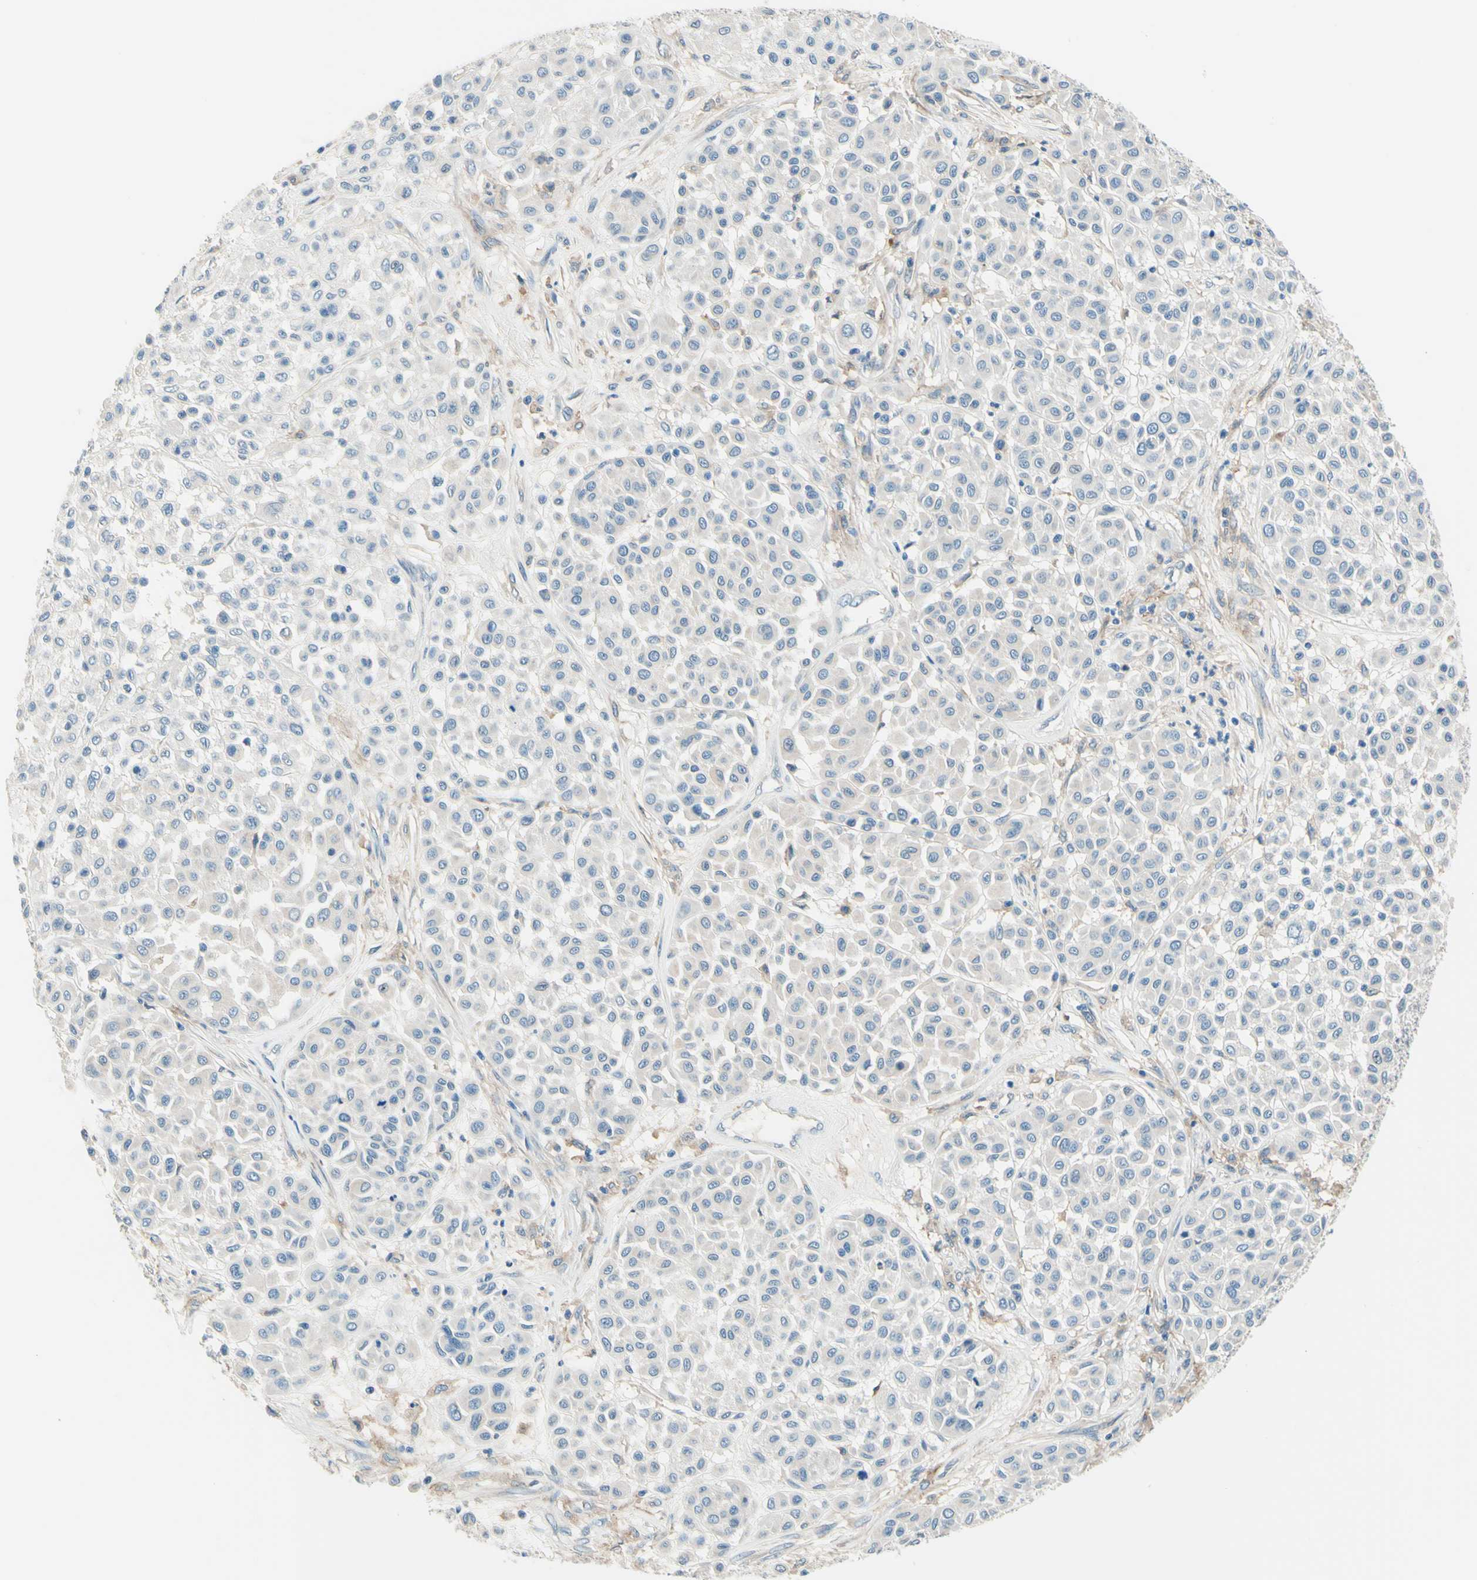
{"staining": {"intensity": "negative", "quantity": "none", "location": "none"}, "tissue": "melanoma", "cell_type": "Tumor cells", "image_type": "cancer", "snomed": [{"axis": "morphology", "description": "Malignant melanoma, Metastatic site"}, {"axis": "topography", "description": "Soft tissue"}], "caption": "An immunohistochemistry (IHC) histopathology image of melanoma is shown. There is no staining in tumor cells of melanoma.", "gene": "SIGLEC9", "patient": {"sex": "male", "age": 41}}